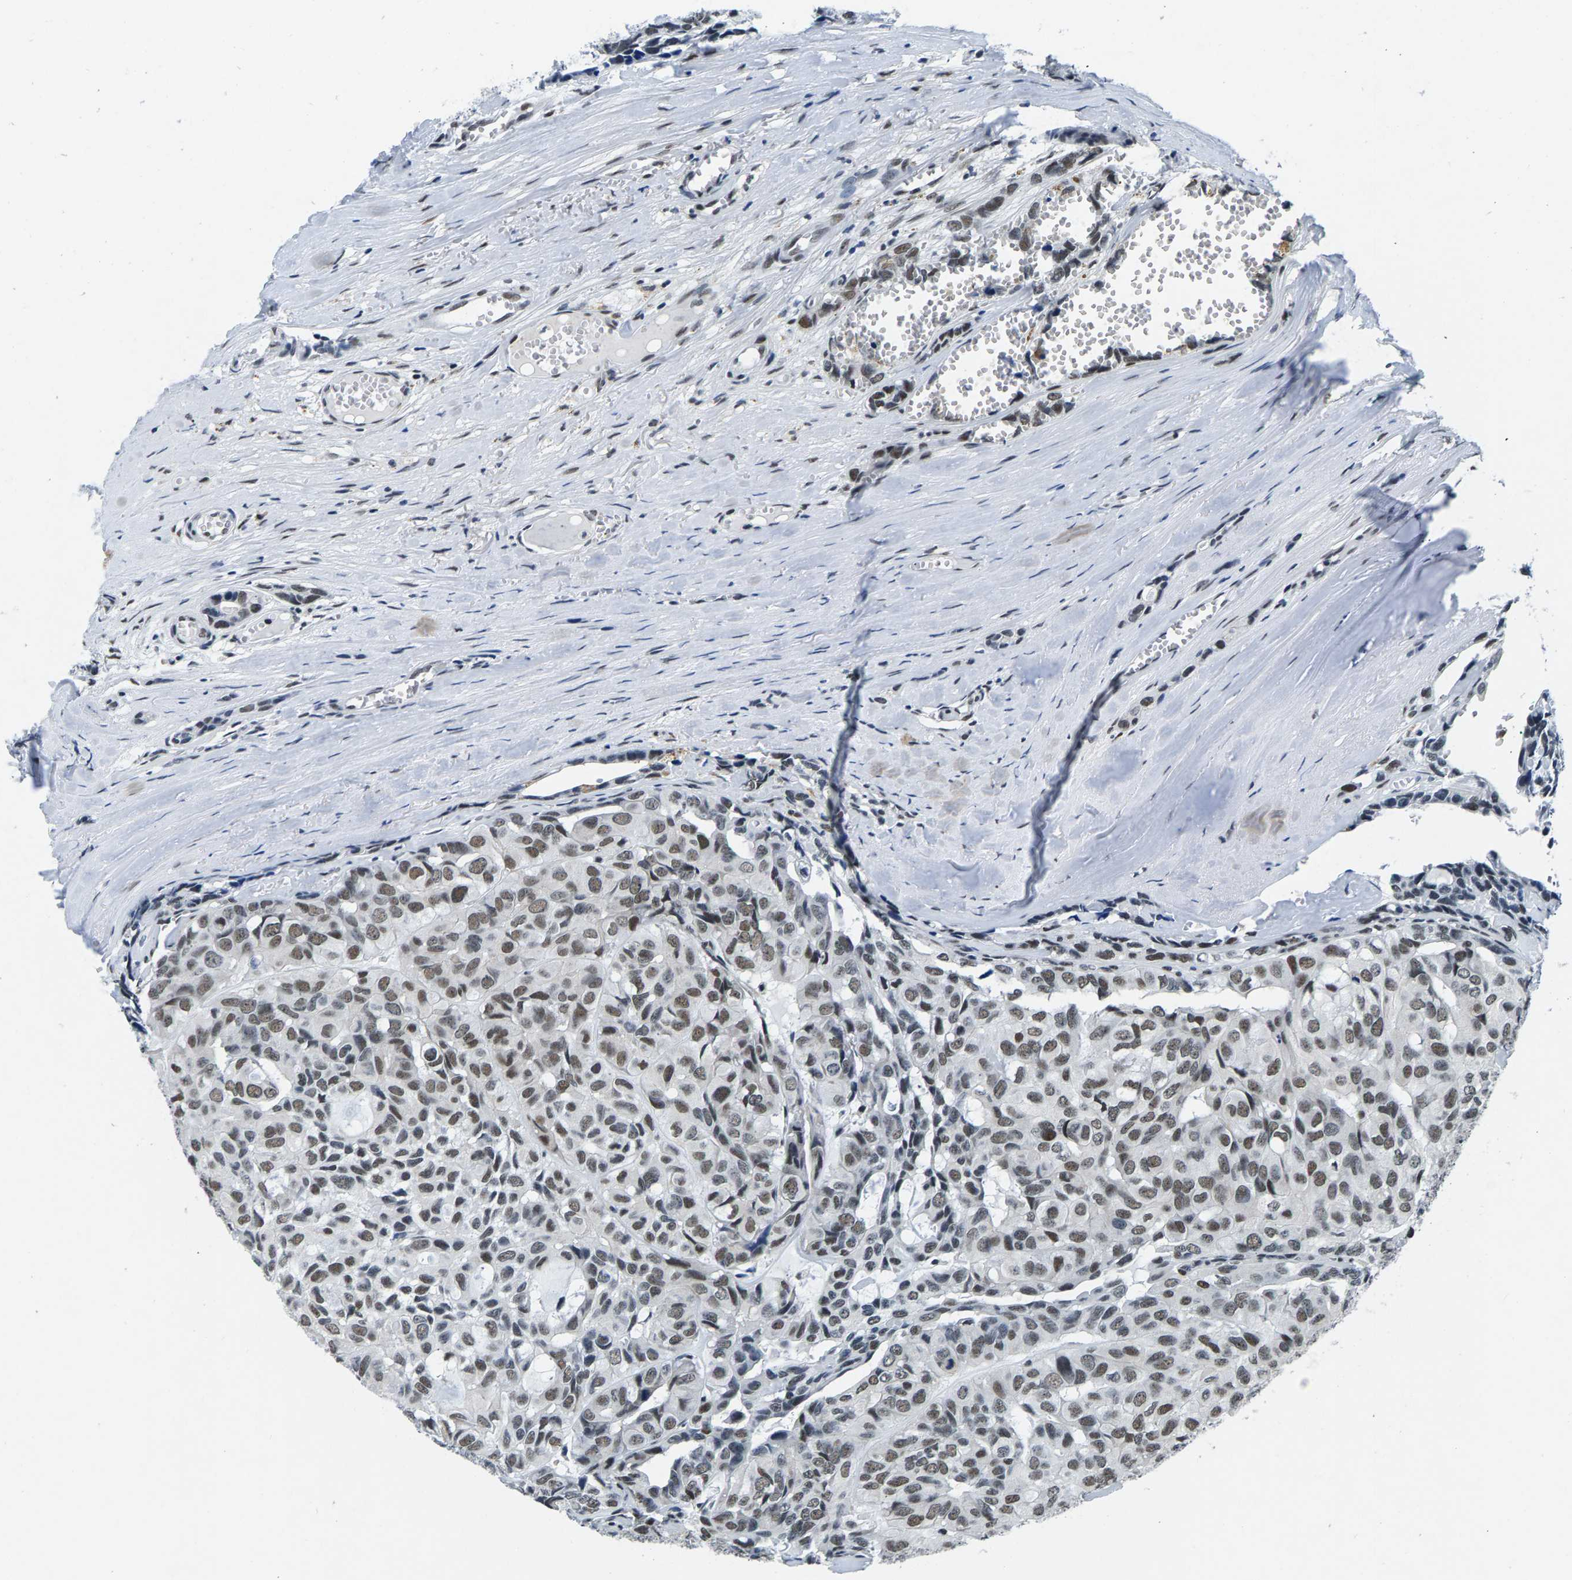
{"staining": {"intensity": "moderate", "quantity": "25%-75%", "location": "nuclear"}, "tissue": "head and neck cancer", "cell_type": "Tumor cells", "image_type": "cancer", "snomed": [{"axis": "morphology", "description": "Adenocarcinoma, NOS"}, {"axis": "topography", "description": "Salivary gland, NOS"}, {"axis": "topography", "description": "Head-Neck"}], "caption": "Human head and neck cancer (adenocarcinoma) stained with a brown dye exhibits moderate nuclear positive positivity in approximately 25%-75% of tumor cells.", "gene": "ATF2", "patient": {"sex": "female", "age": 76}}